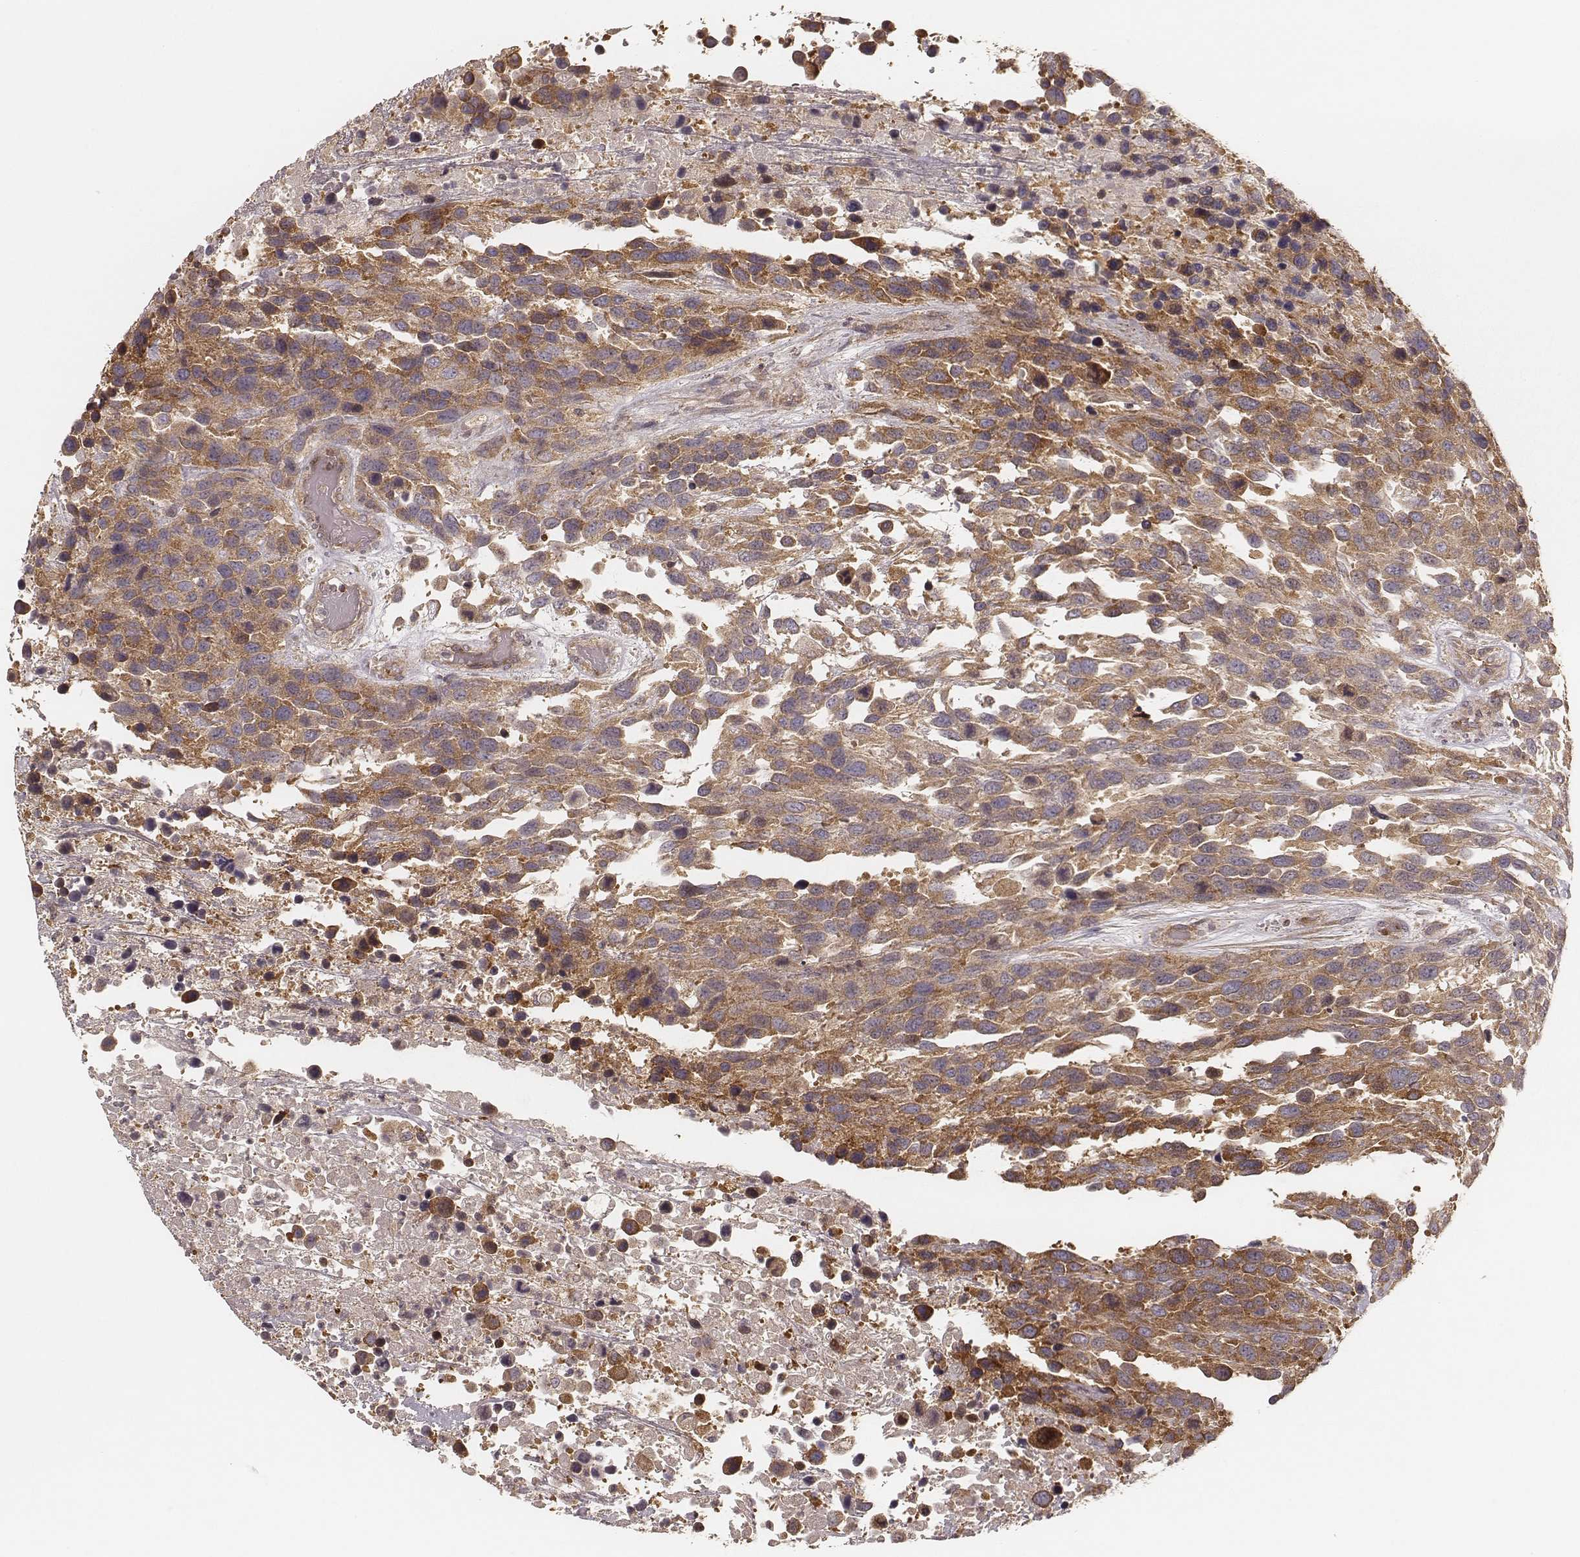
{"staining": {"intensity": "moderate", "quantity": ">75%", "location": "cytoplasmic/membranous"}, "tissue": "urothelial cancer", "cell_type": "Tumor cells", "image_type": "cancer", "snomed": [{"axis": "morphology", "description": "Urothelial carcinoma, High grade"}, {"axis": "topography", "description": "Urinary bladder"}], "caption": "Protein expression by immunohistochemistry displays moderate cytoplasmic/membranous positivity in about >75% of tumor cells in urothelial cancer.", "gene": "CARS1", "patient": {"sex": "female", "age": 70}}